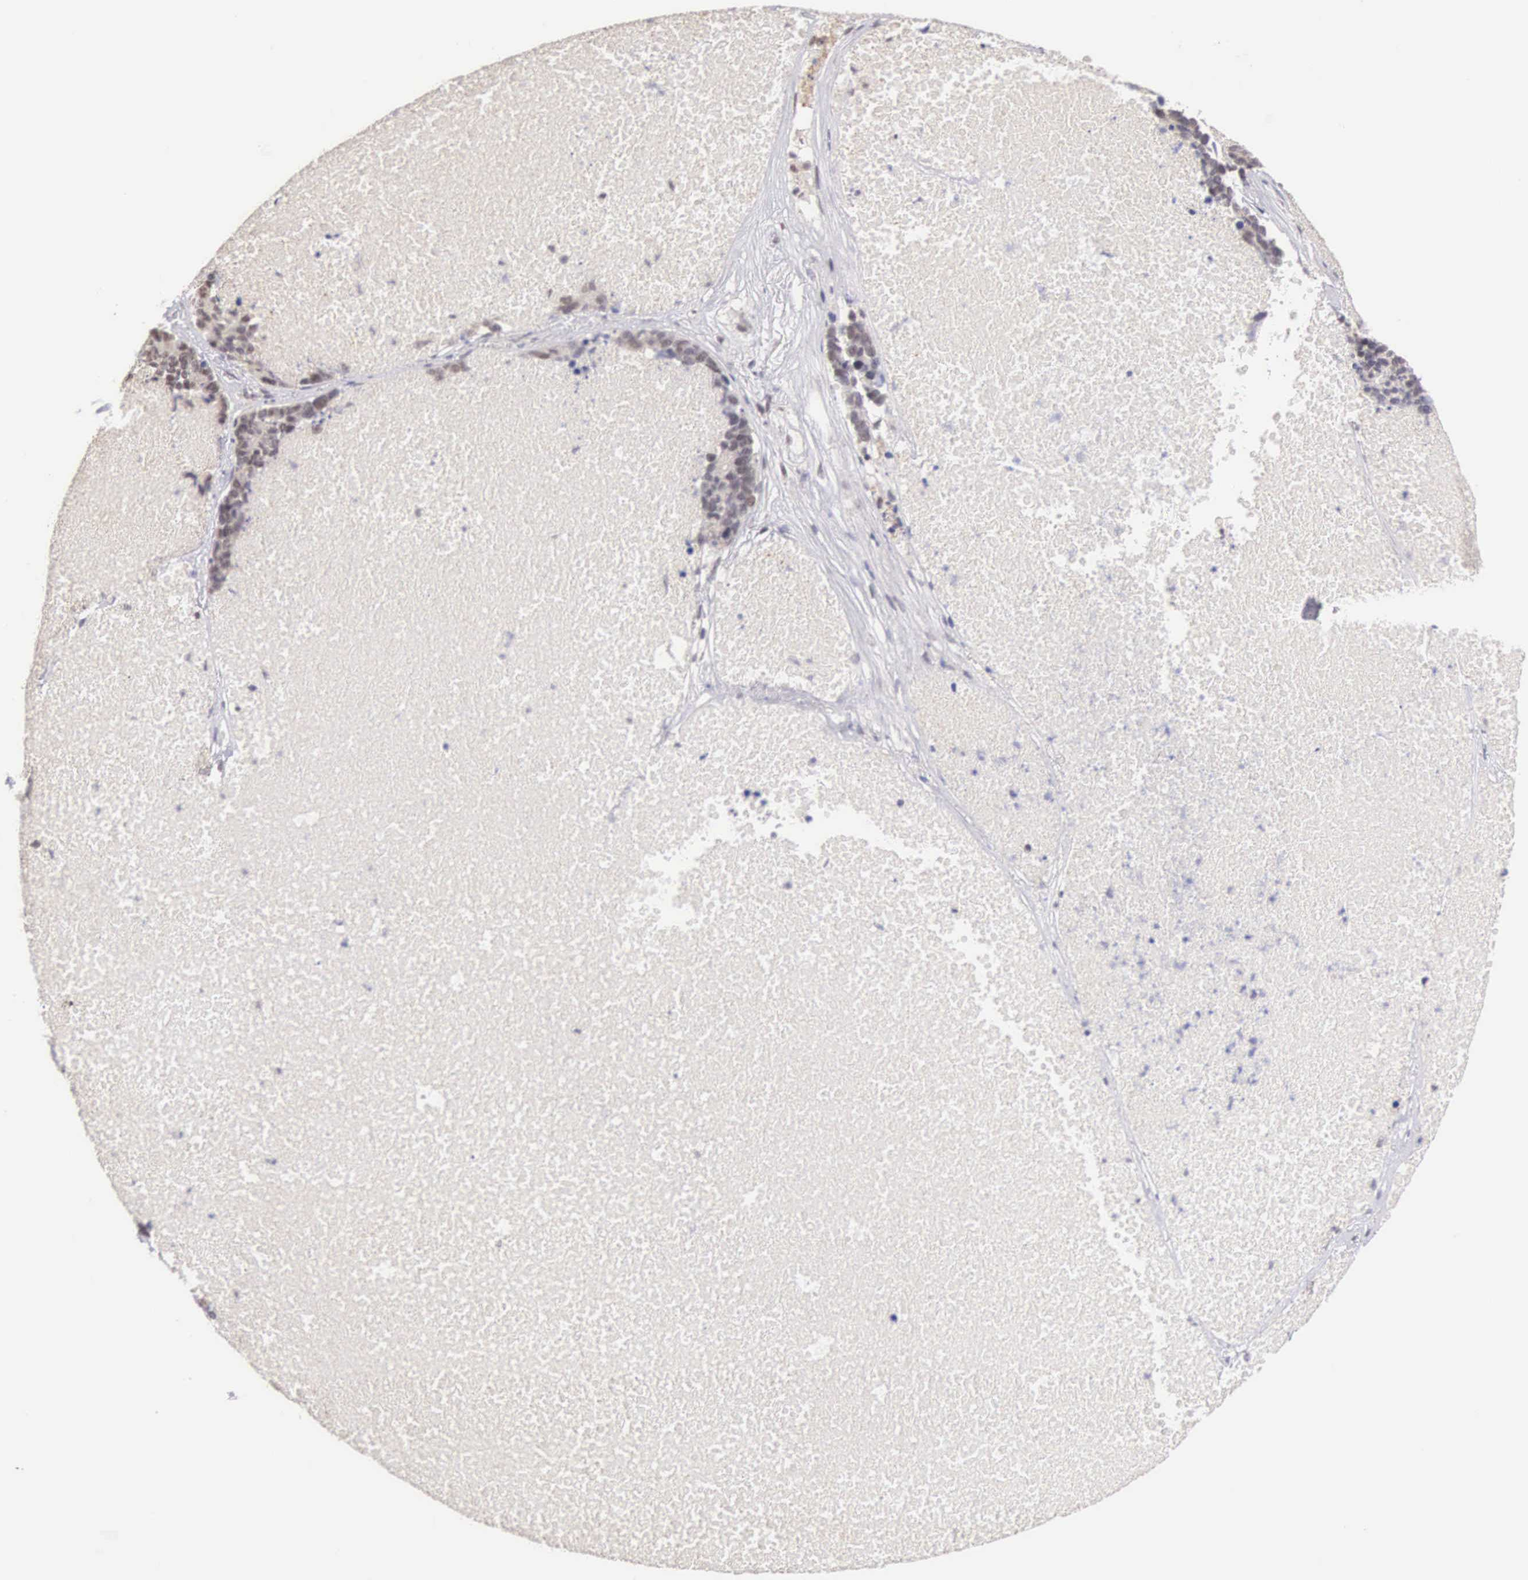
{"staining": {"intensity": "moderate", "quantity": "<25%", "location": "nuclear"}, "tissue": "lung cancer", "cell_type": "Tumor cells", "image_type": "cancer", "snomed": [{"axis": "morphology", "description": "Neoplasm, malignant, NOS"}, {"axis": "topography", "description": "Lung"}], "caption": "Malignant neoplasm (lung) stained with a brown dye reveals moderate nuclear positive staining in about <25% of tumor cells.", "gene": "HMGXB4", "patient": {"sex": "female", "age": 75}}